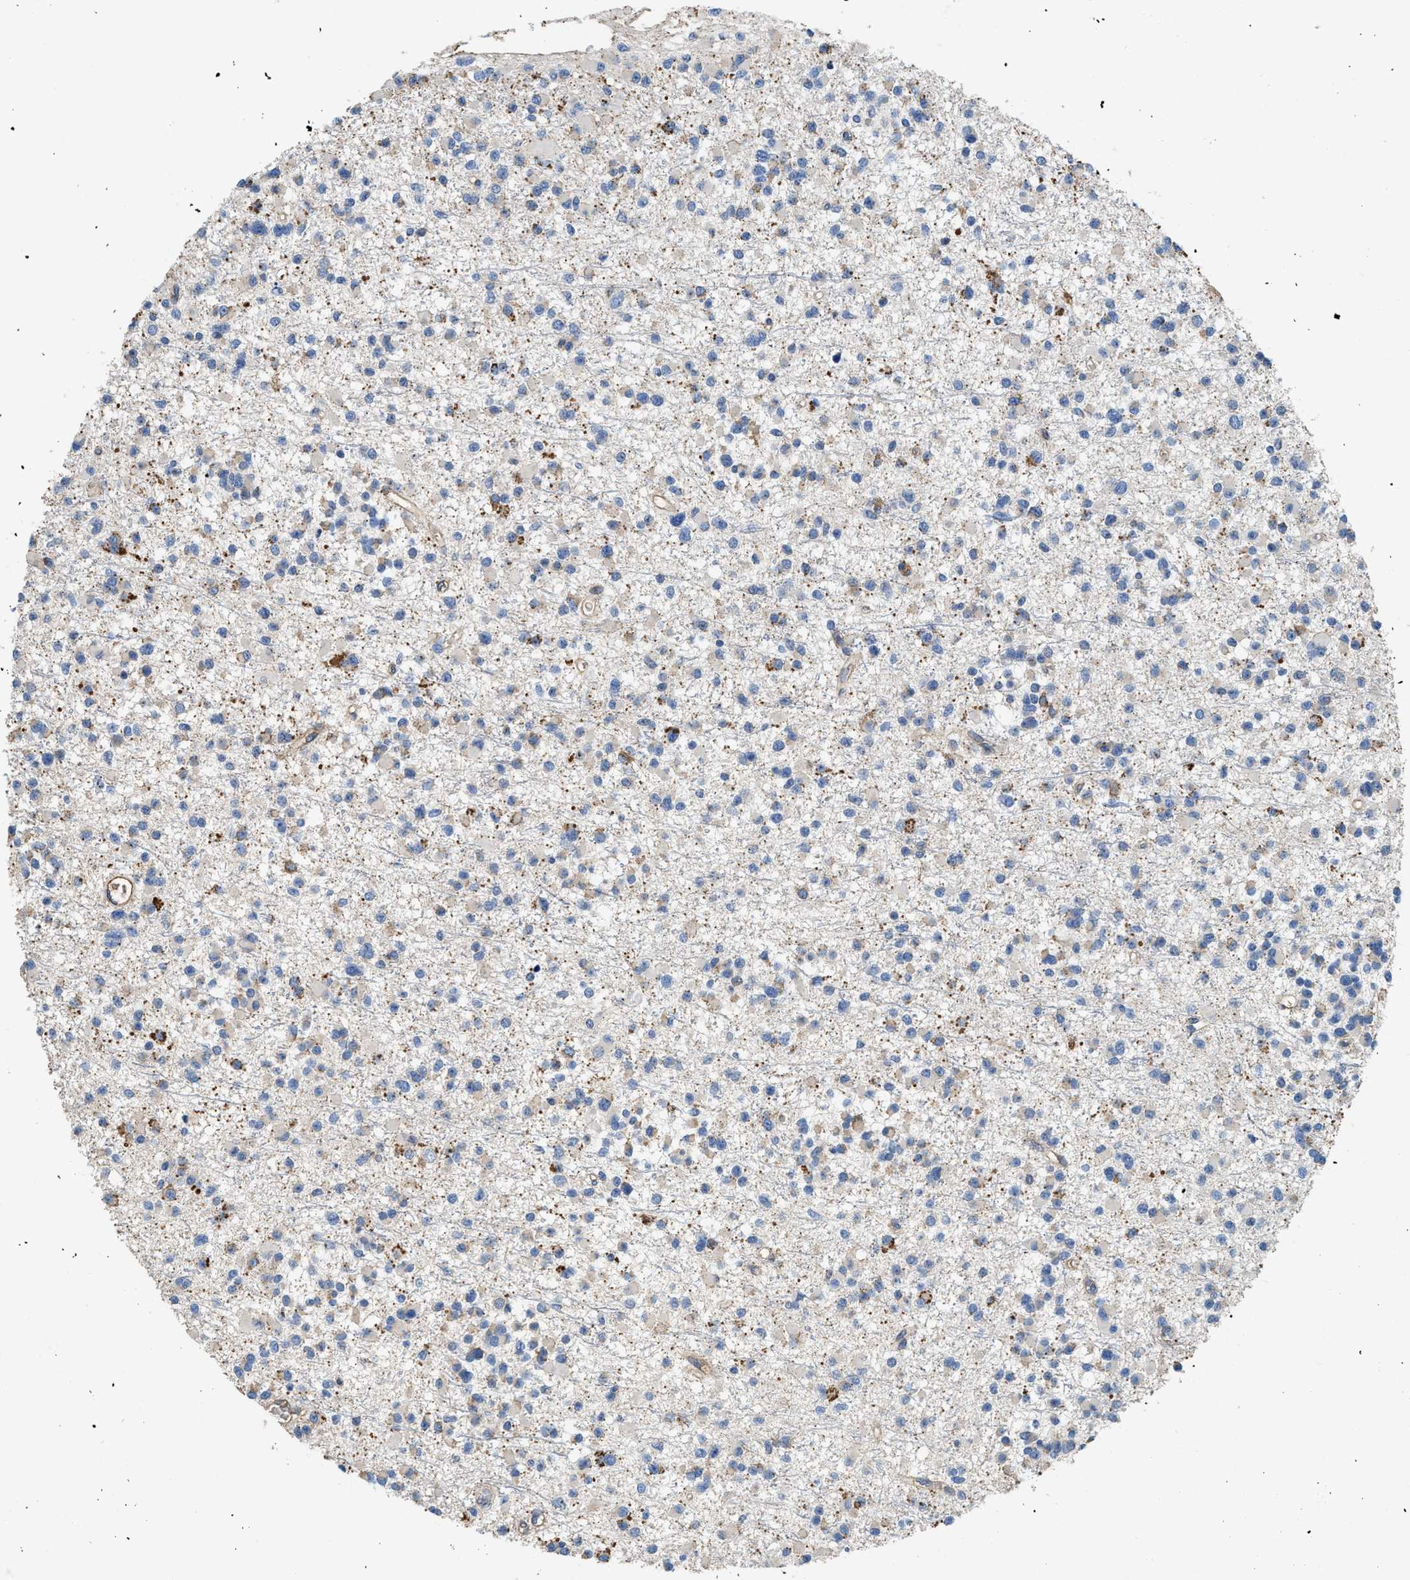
{"staining": {"intensity": "negative", "quantity": "none", "location": "none"}, "tissue": "glioma", "cell_type": "Tumor cells", "image_type": "cancer", "snomed": [{"axis": "morphology", "description": "Glioma, malignant, Low grade"}, {"axis": "topography", "description": "Brain"}], "caption": "A high-resolution histopathology image shows IHC staining of malignant glioma (low-grade), which reveals no significant expression in tumor cells. (DAB IHC with hematoxylin counter stain).", "gene": "GGCX", "patient": {"sex": "female", "age": 22}}